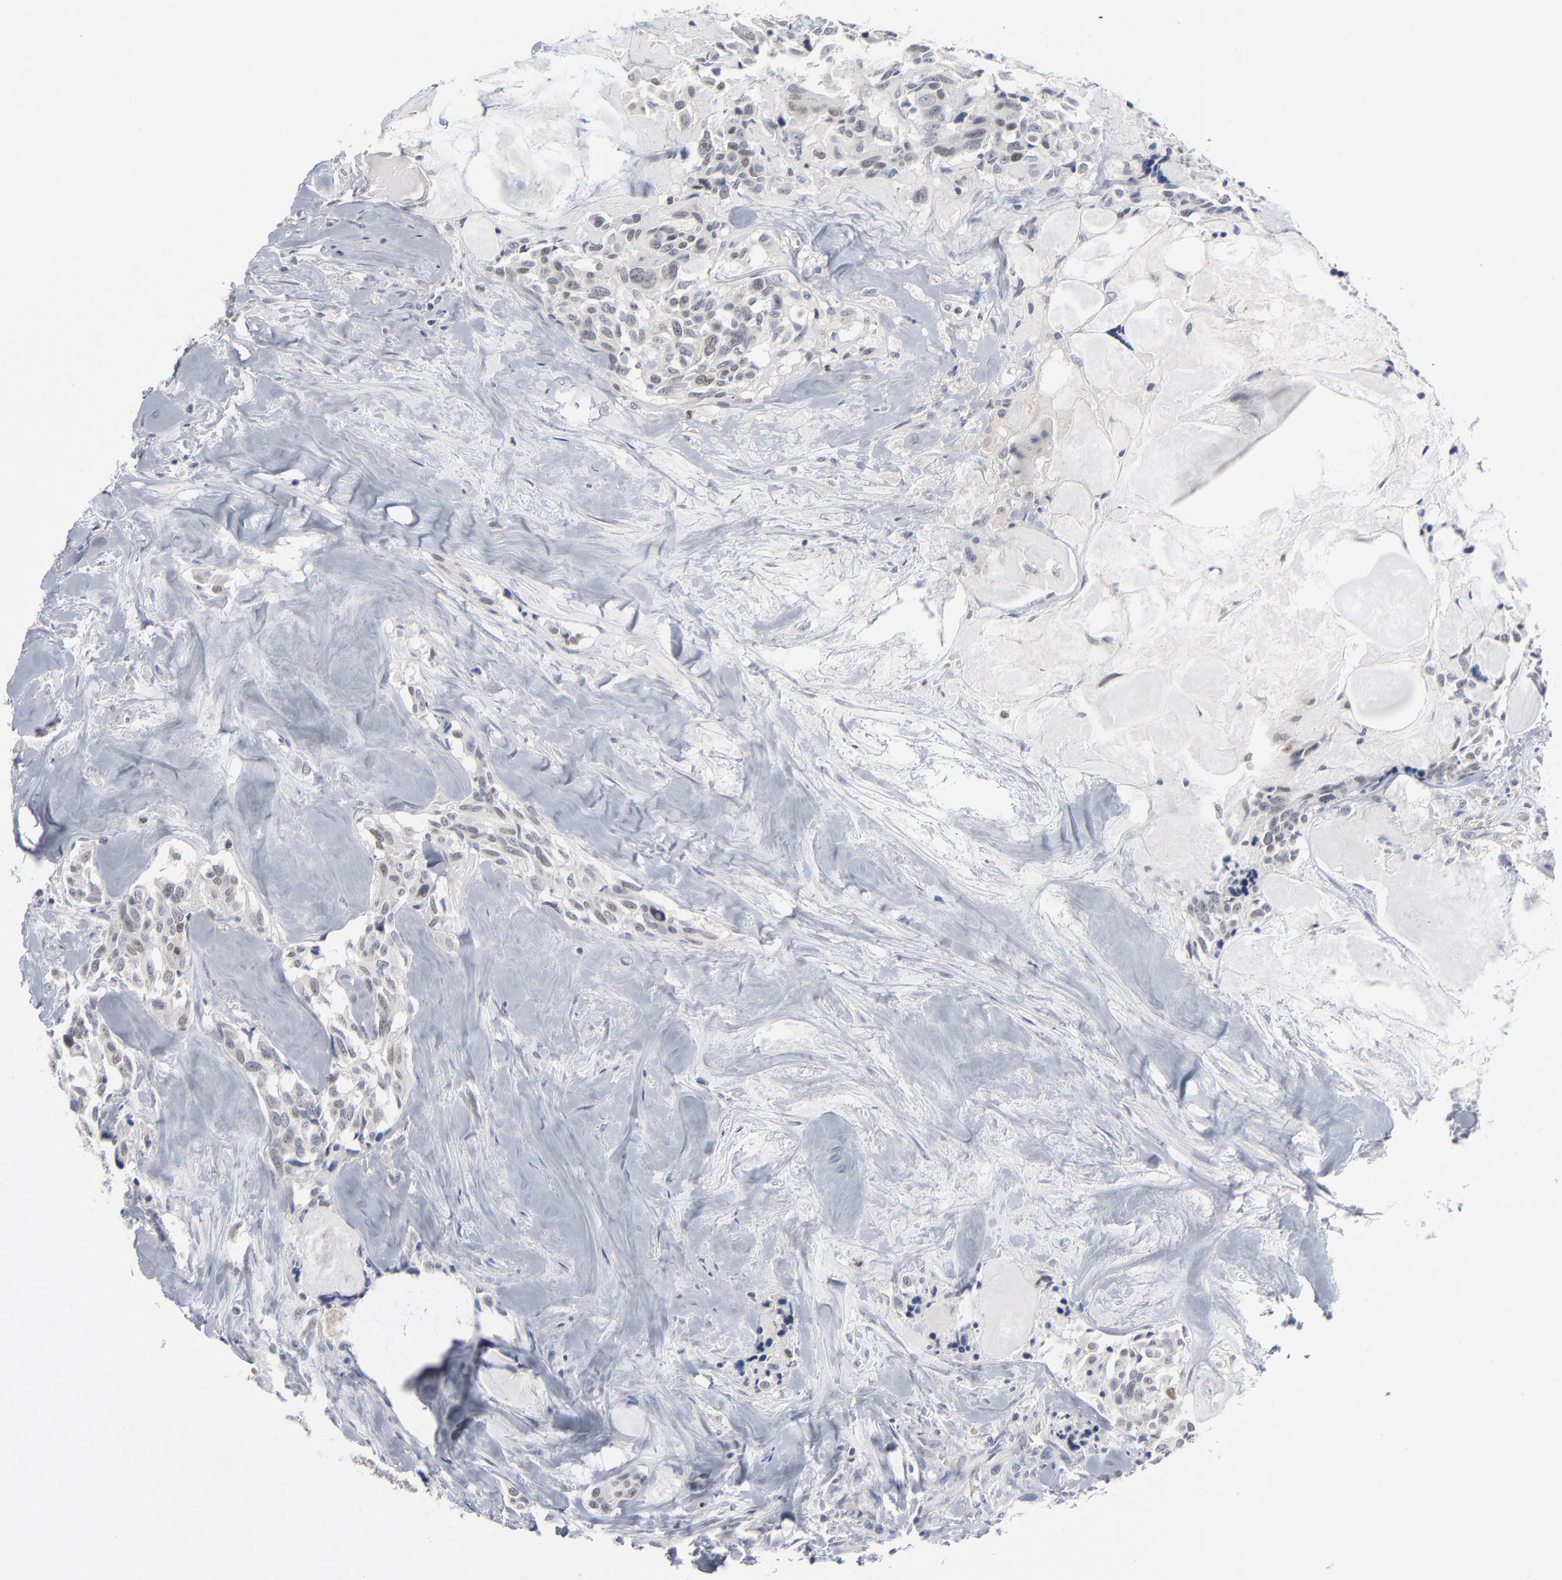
{"staining": {"intensity": "negative", "quantity": "none", "location": "none"}, "tissue": "thyroid cancer", "cell_type": "Tumor cells", "image_type": "cancer", "snomed": [{"axis": "morphology", "description": "Carcinoma, NOS"}, {"axis": "morphology", "description": "Carcinoid, malignant, NOS"}, {"axis": "topography", "description": "Thyroid gland"}], "caption": "IHC image of human thyroid cancer (carcinoma) stained for a protein (brown), which demonstrates no staining in tumor cells.", "gene": "FOXN2", "patient": {"sex": "male", "age": 33}}